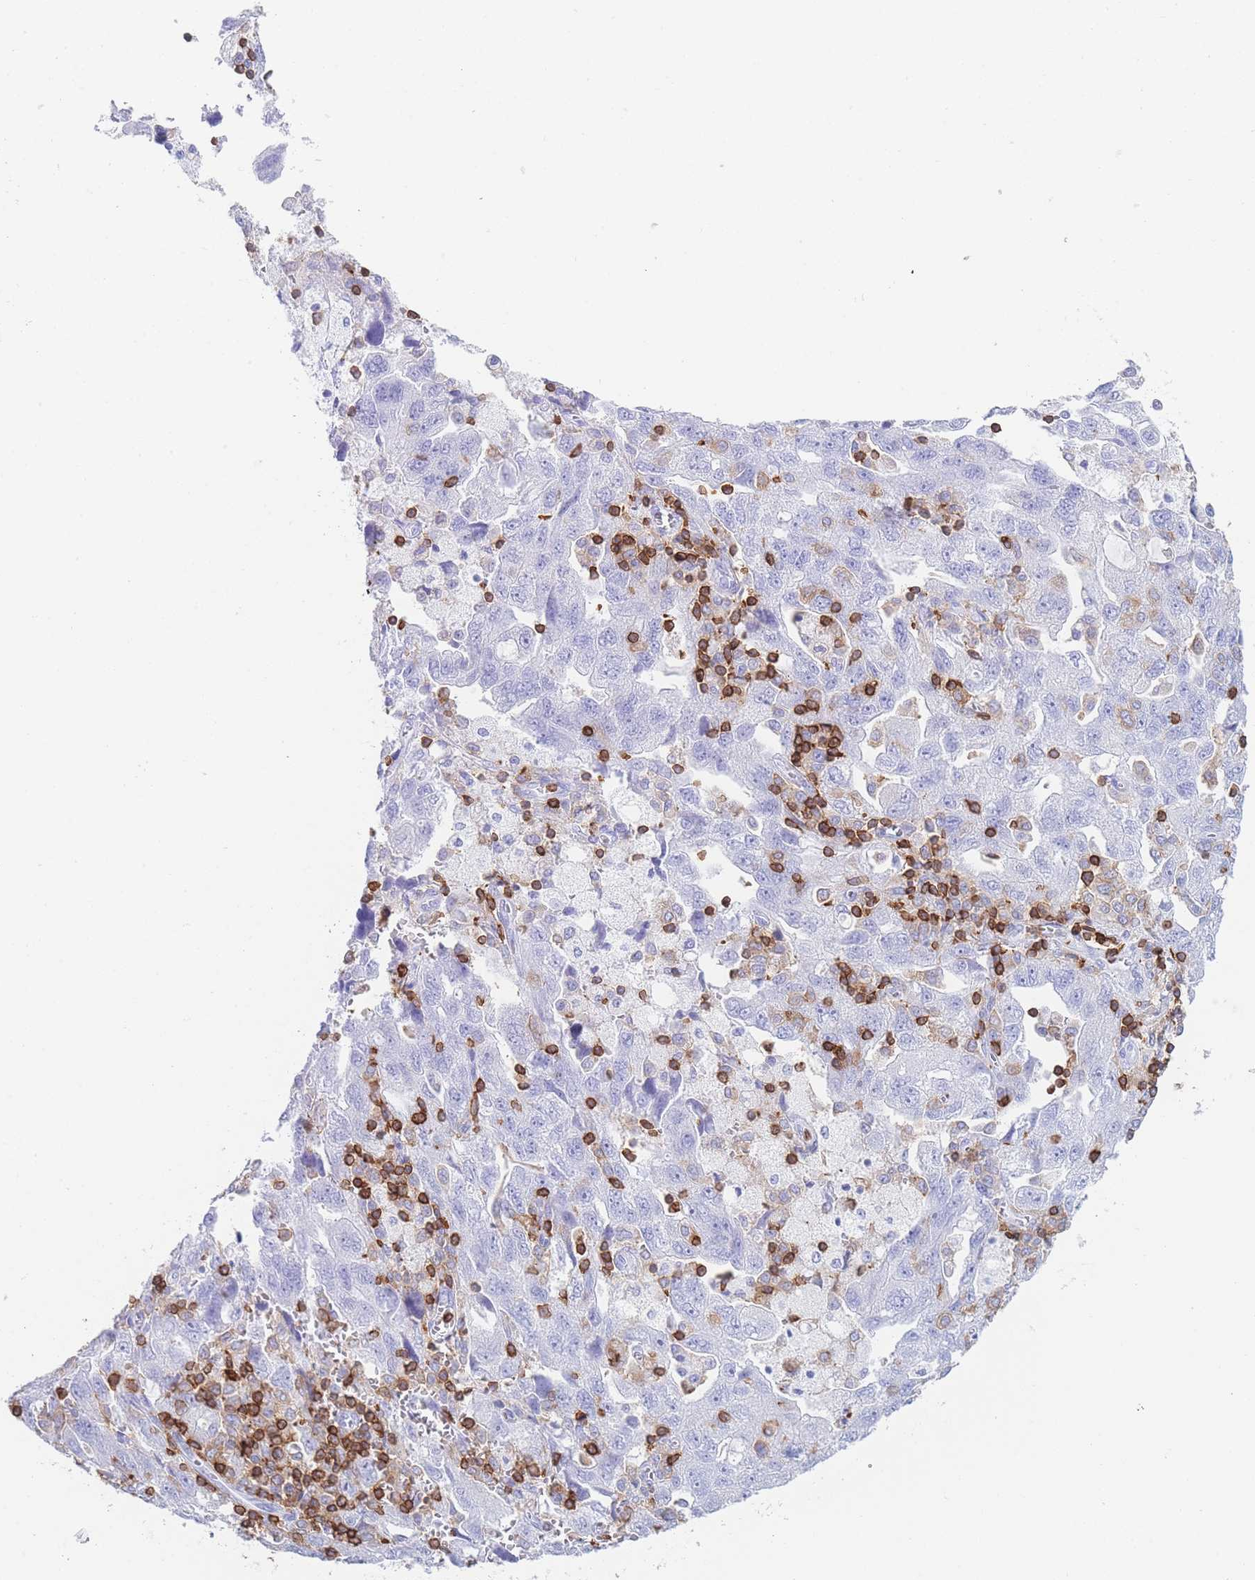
{"staining": {"intensity": "weak", "quantity": "<25%", "location": "cytoplasmic/membranous"}, "tissue": "ovarian cancer", "cell_type": "Tumor cells", "image_type": "cancer", "snomed": [{"axis": "morphology", "description": "Carcinoma, NOS"}, {"axis": "morphology", "description": "Cystadenocarcinoma, serous, NOS"}, {"axis": "topography", "description": "Ovary"}], "caption": "Immunohistochemical staining of ovarian carcinoma demonstrates no significant staining in tumor cells.", "gene": "CORO1A", "patient": {"sex": "female", "age": 69}}